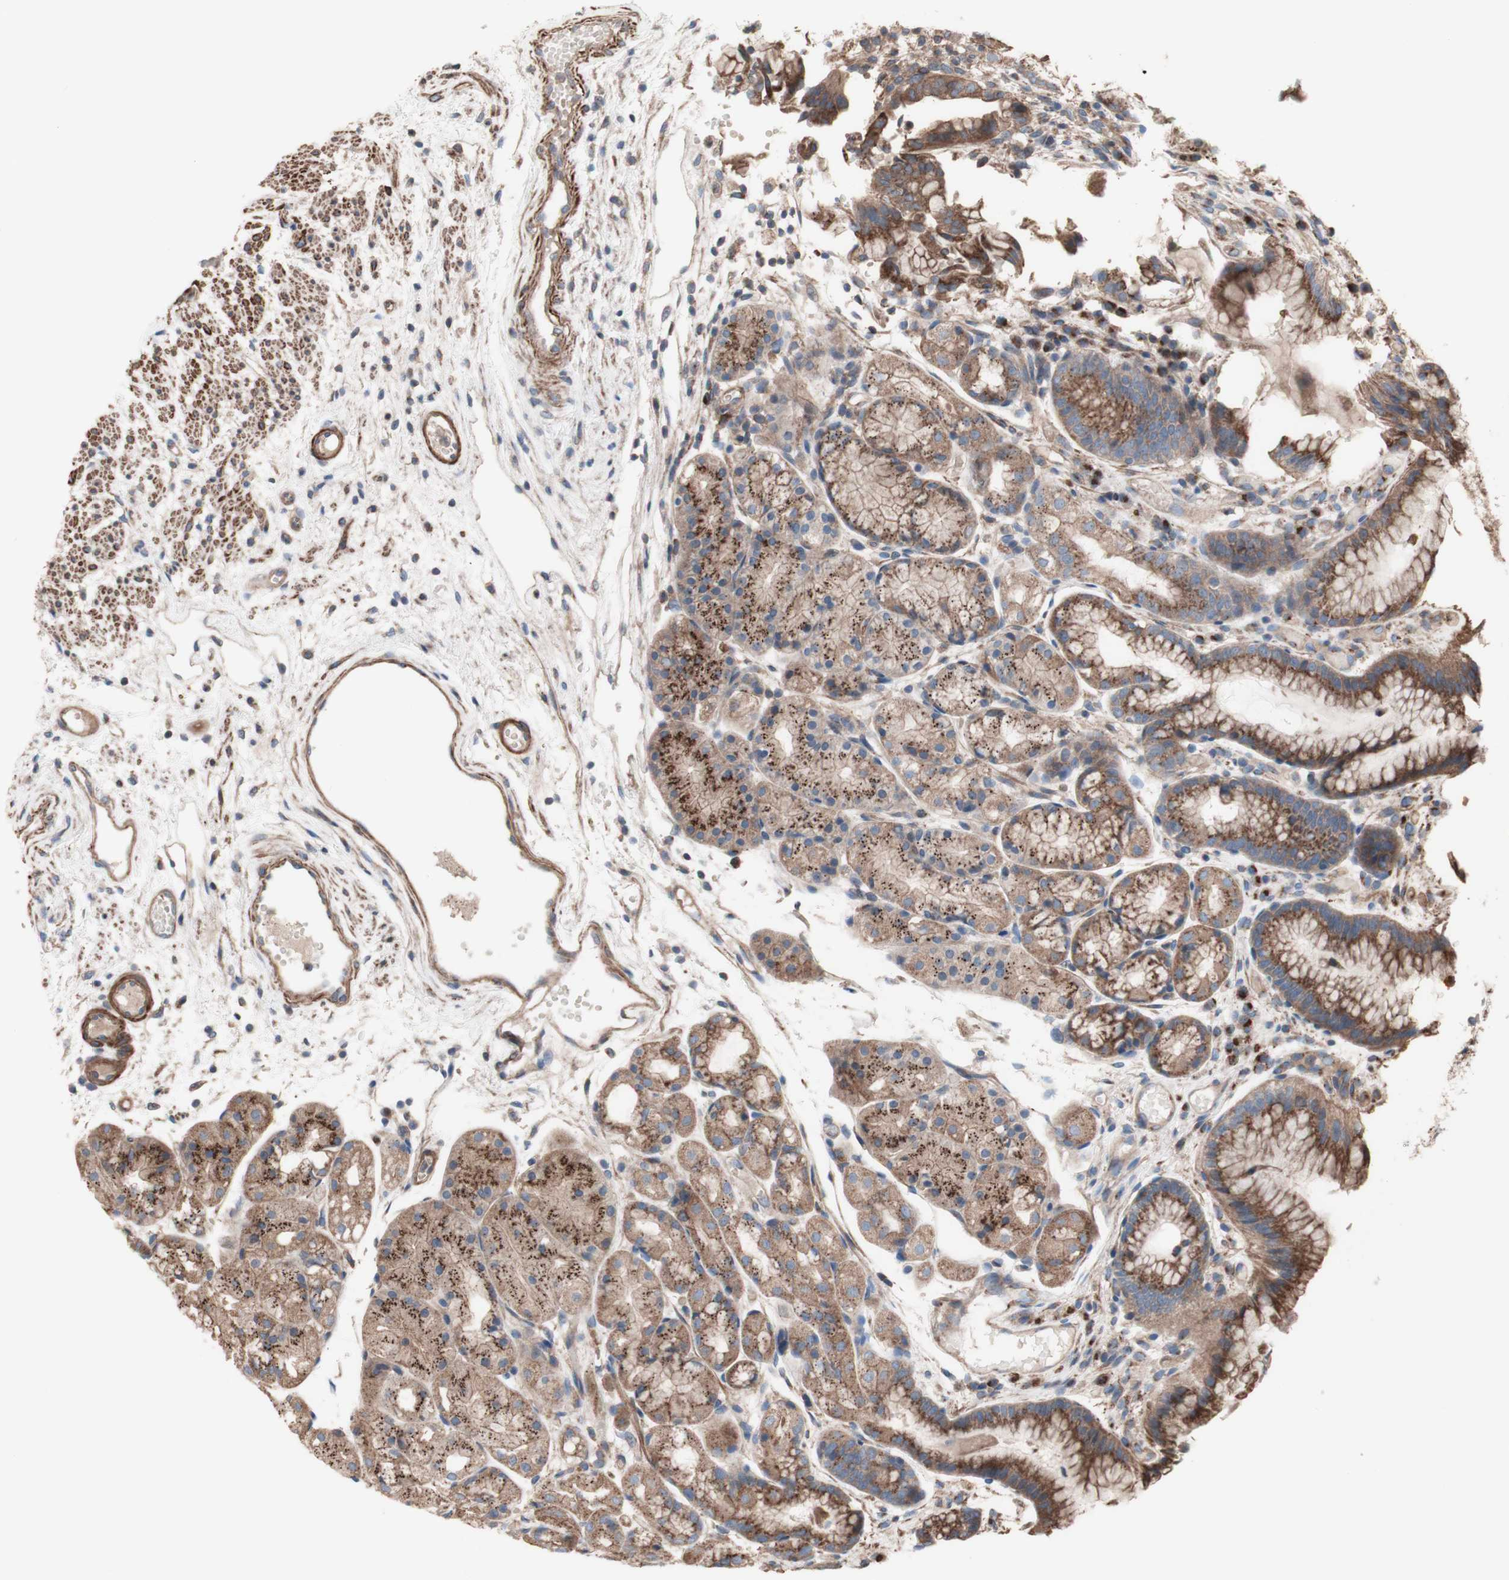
{"staining": {"intensity": "moderate", "quantity": ">75%", "location": "cytoplasmic/membranous"}, "tissue": "stomach", "cell_type": "Glandular cells", "image_type": "normal", "snomed": [{"axis": "morphology", "description": "Normal tissue, NOS"}, {"axis": "topography", "description": "Stomach, upper"}], "caption": "High-magnification brightfield microscopy of unremarkable stomach stained with DAB (brown) and counterstained with hematoxylin (blue). glandular cells exhibit moderate cytoplasmic/membranous expression is present in approximately>75% of cells.", "gene": "COPB1", "patient": {"sex": "male", "age": 72}}